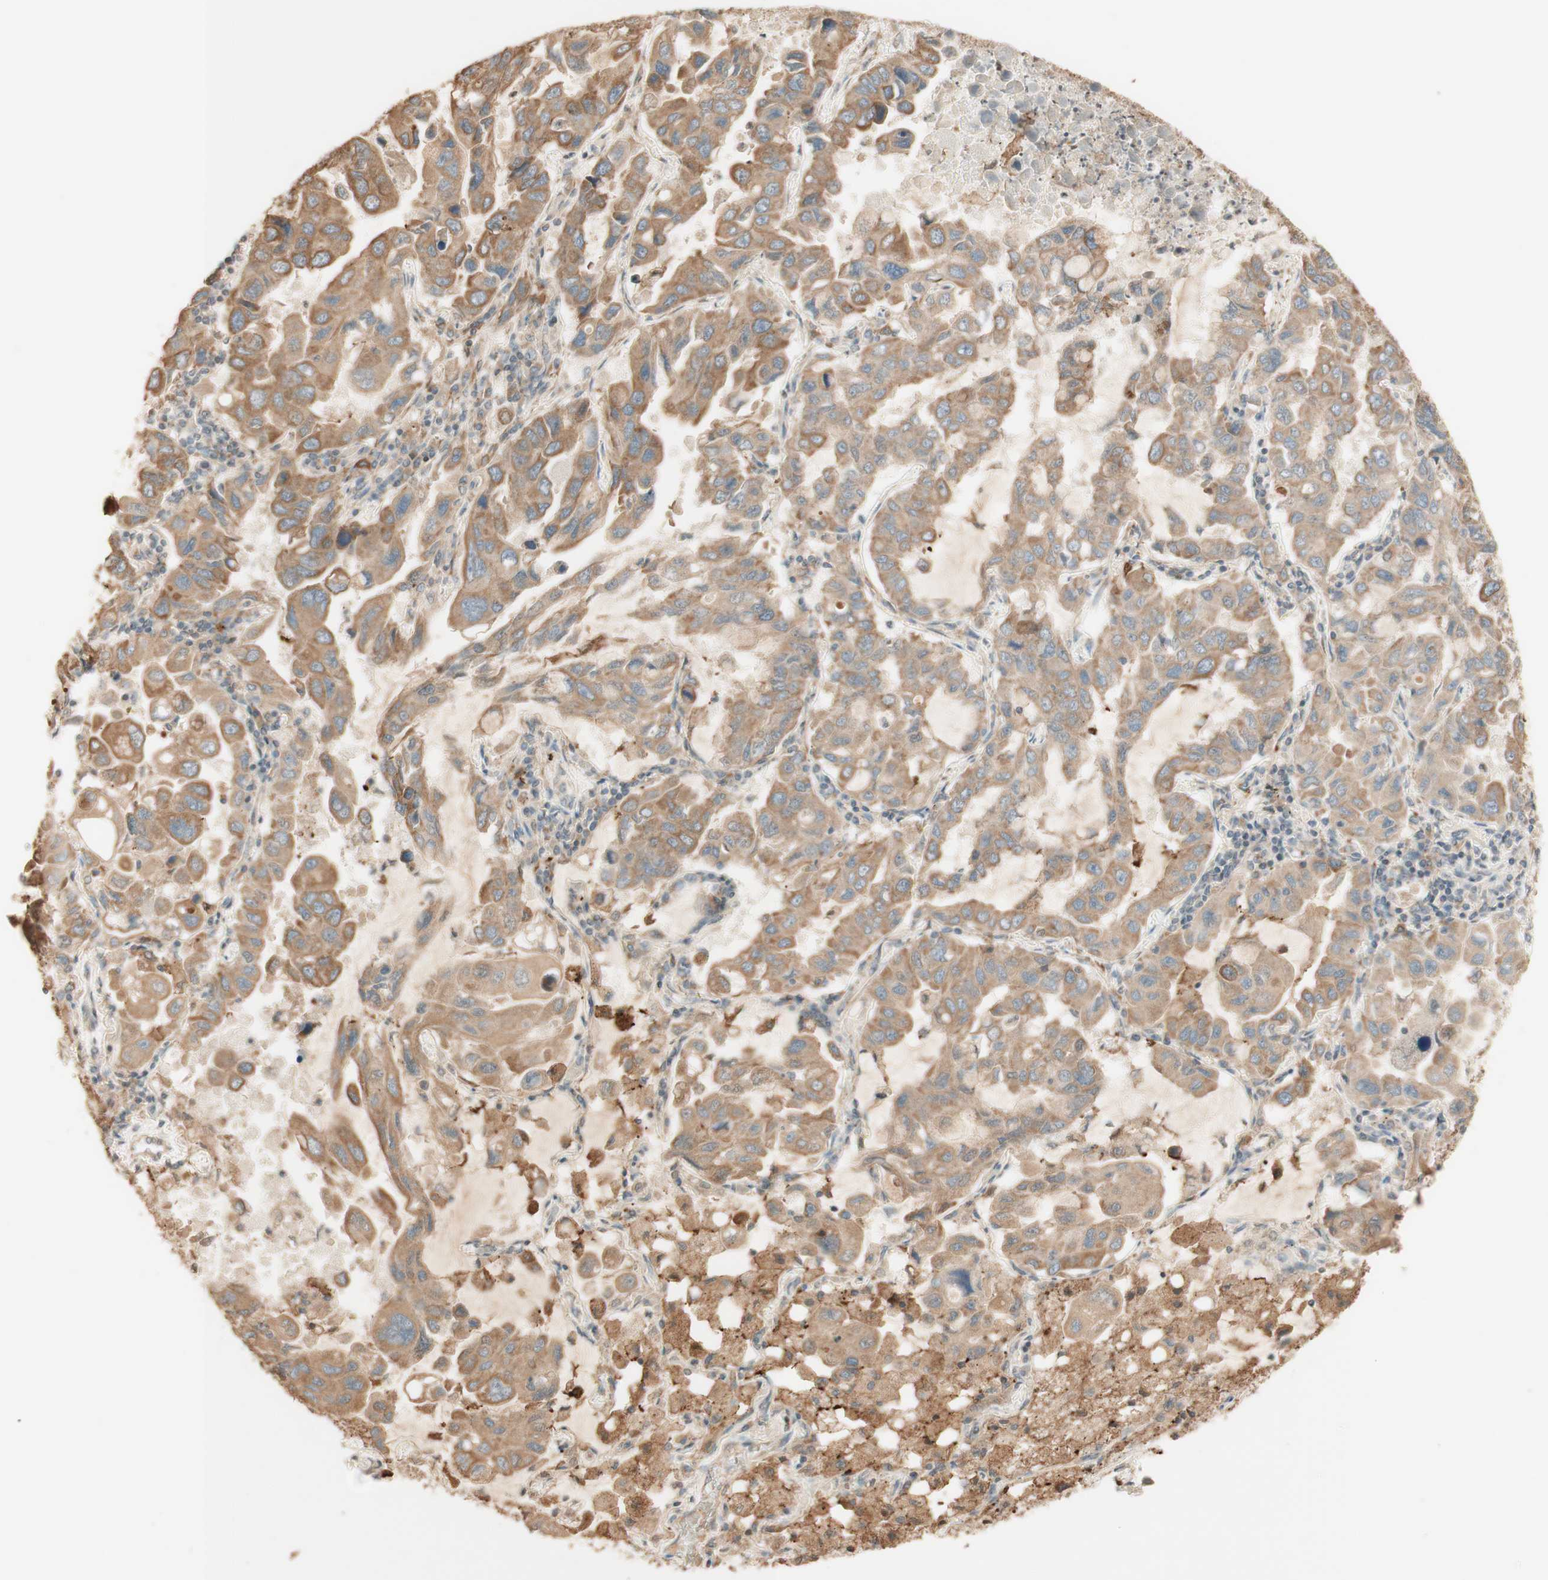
{"staining": {"intensity": "moderate", "quantity": ">75%", "location": "cytoplasmic/membranous"}, "tissue": "lung cancer", "cell_type": "Tumor cells", "image_type": "cancer", "snomed": [{"axis": "morphology", "description": "Adenocarcinoma, NOS"}, {"axis": "topography", "description": "Lung"}], "caption": "A micrograph of adenocarcinoma (lung) stained for a protein exhibits moderate cytoplasmic/membranous brown staining in tumor cells.", "gene": "CLCN2", "patient": {"sex": "male", "age": 64}}